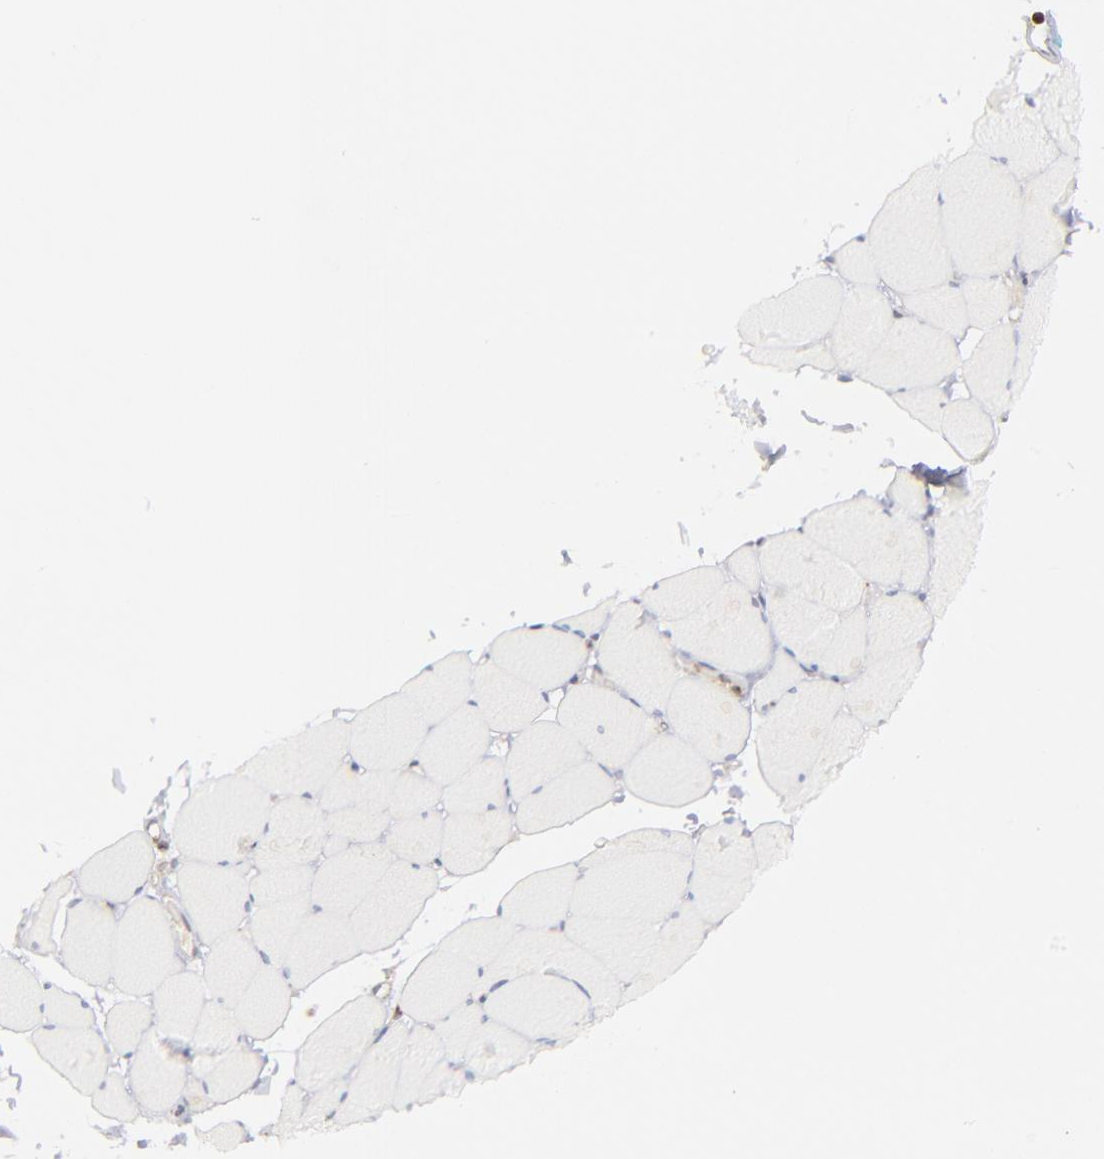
{"staining": {"intensity": "negative", "quantity": "none", "location": "none"}, "tissue": "skeletal muscle", "cell_type": "Myocytes", "image_type": "normal", "snomed": [{"axis": "morphology", "description": "Normal tissue, NOS"}, {"axis": "topography", "description": "Skeletal muscle"}, {"axis": "topography", "description": "Parathyroid gland"}], "caption": "The image shows no significant staining in myocytes of skeletal muscle.", "gene": "TMX1", "patient": {"sex": "female", "age": 37}}